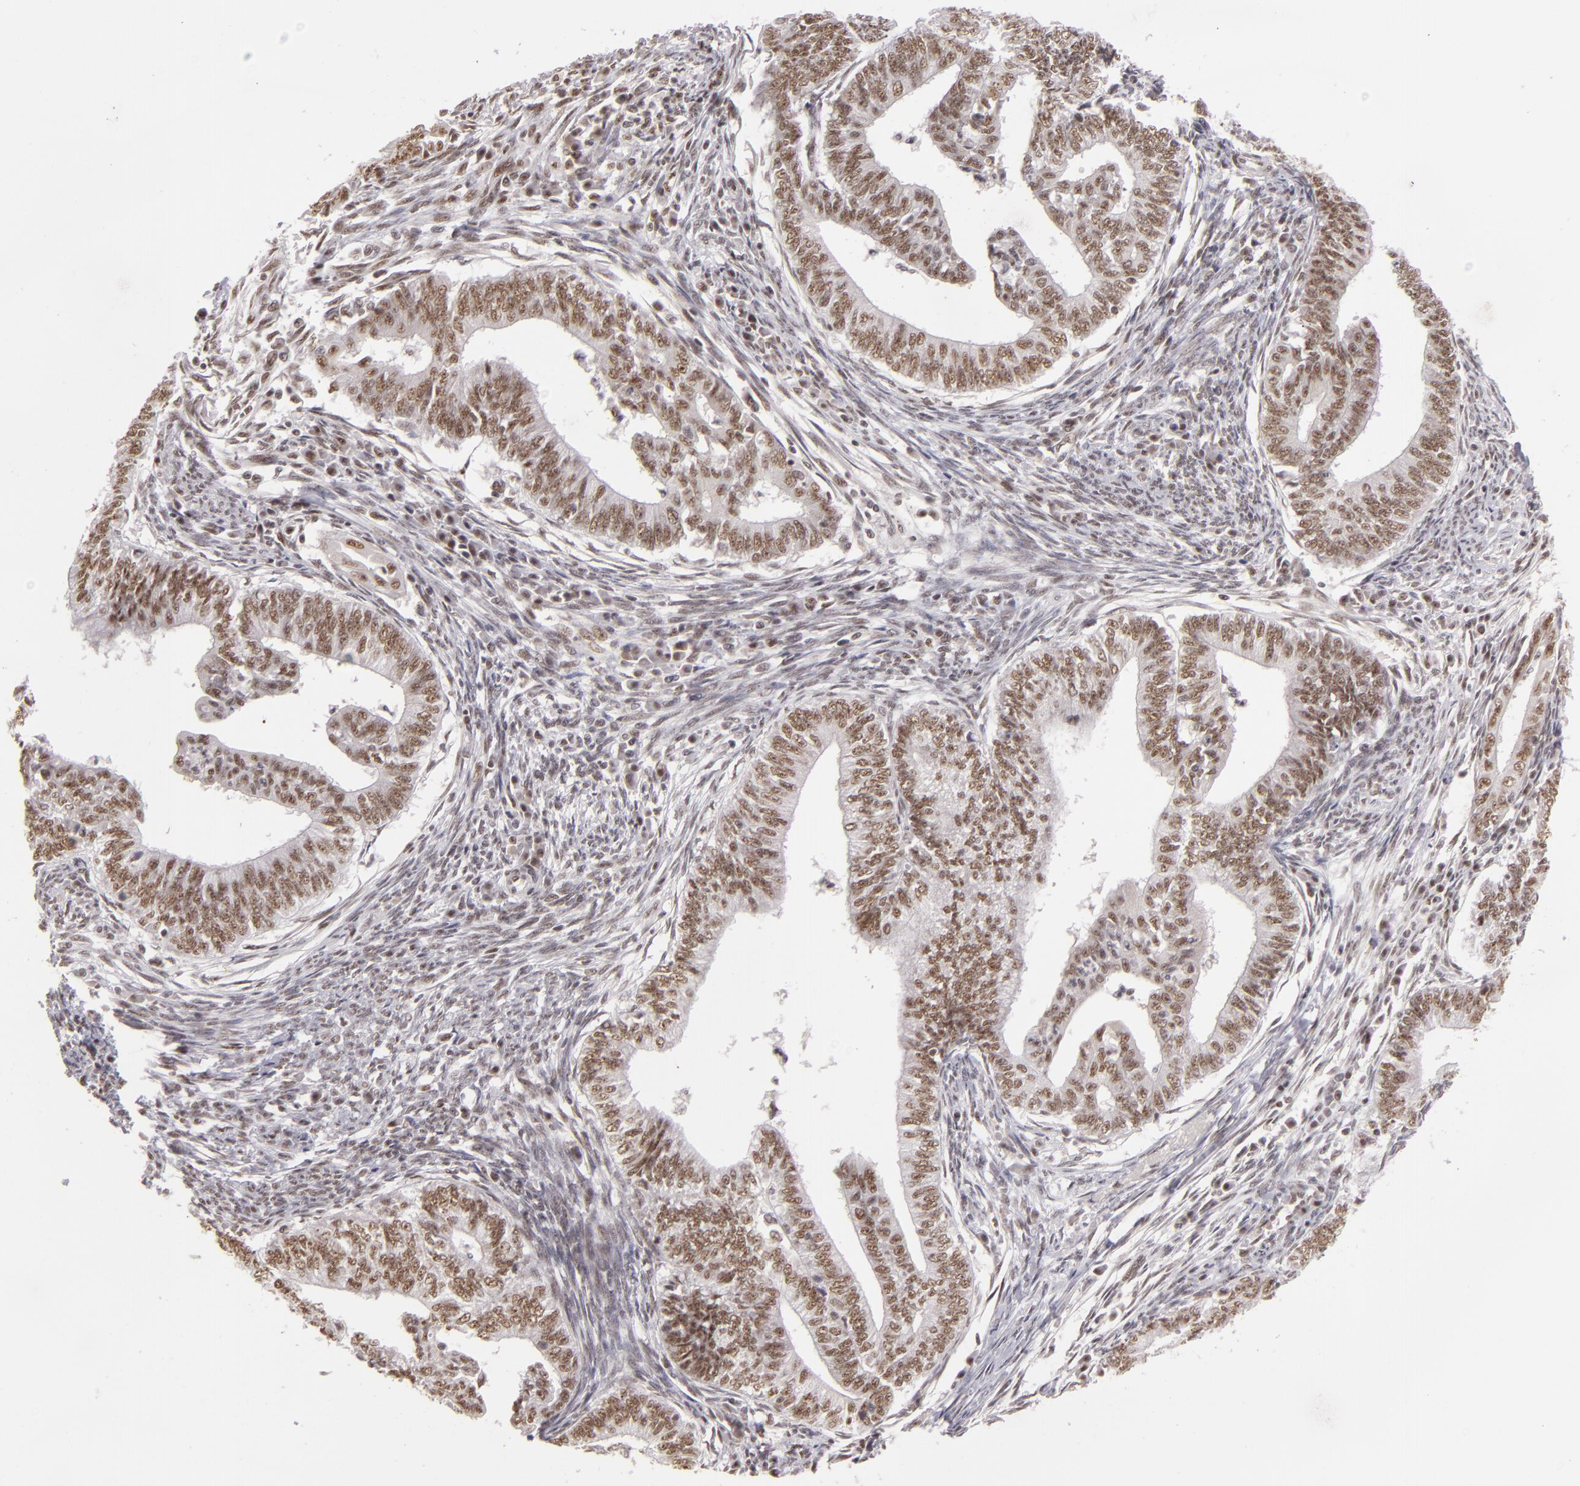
{"staining": {"intensity": "moderate", "quantity": ">75%", "location": "nuclear"}, "tissue": "endometrial cancer", "cell_type": "Tumor cells", "image_type": "cancer", "snomed": [{"axis": "morphology", "description": "Adenocarcinoma, NOS"}, {"axis": "topography", "description": "Endometrium"}], "caption": "Immunohistochemical staining of human endometrial cancer (adenocarcinoma) displays medium levels of moderate nuclear protein expression in approximately >75% of tumor cells.", "gene": "INTS6", "patient": {"sex": "female", "age": 66}}